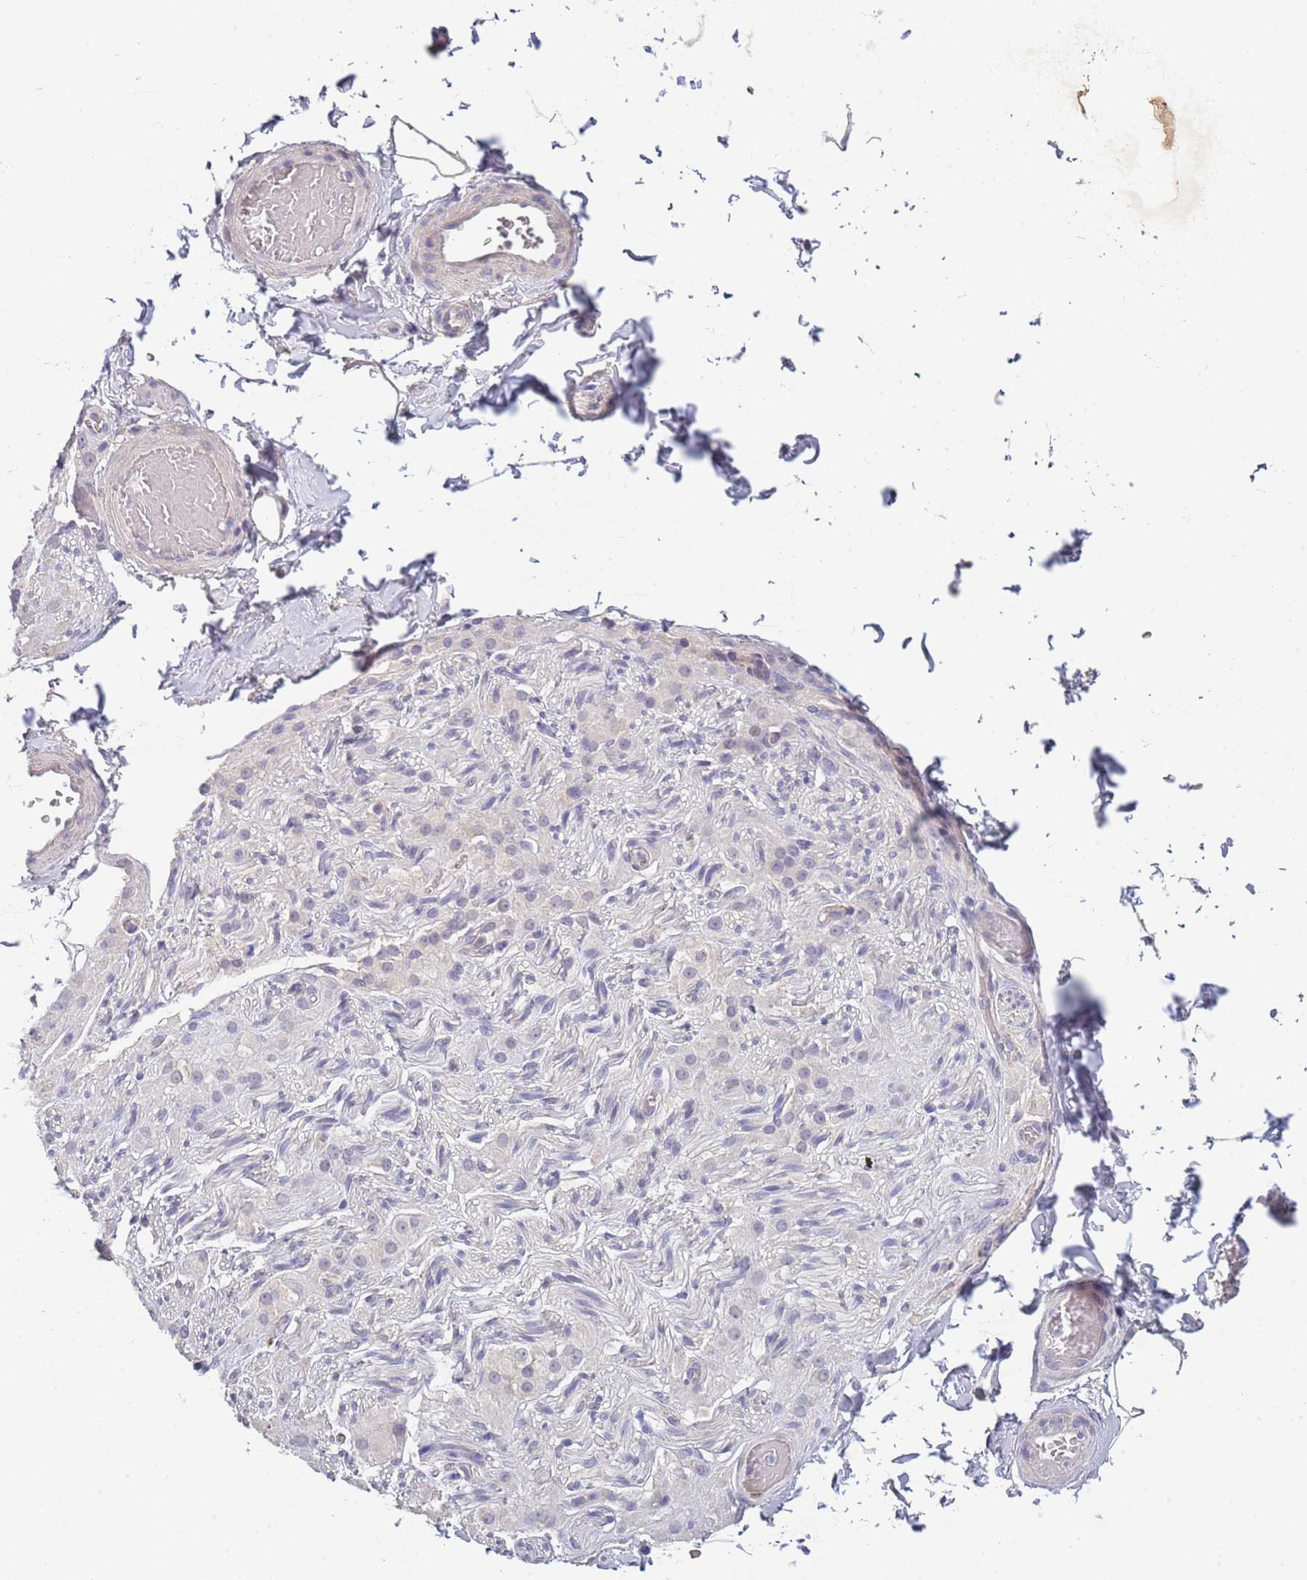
{"staining": {"intensity": "negative", "quantity": "none", "location": "none"}, "tissue": "adipose tissue", "cell_type": "Adipocytes", "image_type": "normal", "snomed": [{"axis": "morphology", "description": "Normal tissue, NOS"}, {"axis": "topography", "description": "Soft tissue"}, {"axis": "topography", "description": "Vascular tissue"}, {"axis": "topography", "description": "Peripheral nerve tissue"}], "caption": "The photomicrograph demonstrates no staining of adipocytes in normal adipose tissue.", "gene": "PIMREG", "patient": {"sex": "male", "age": 32}}